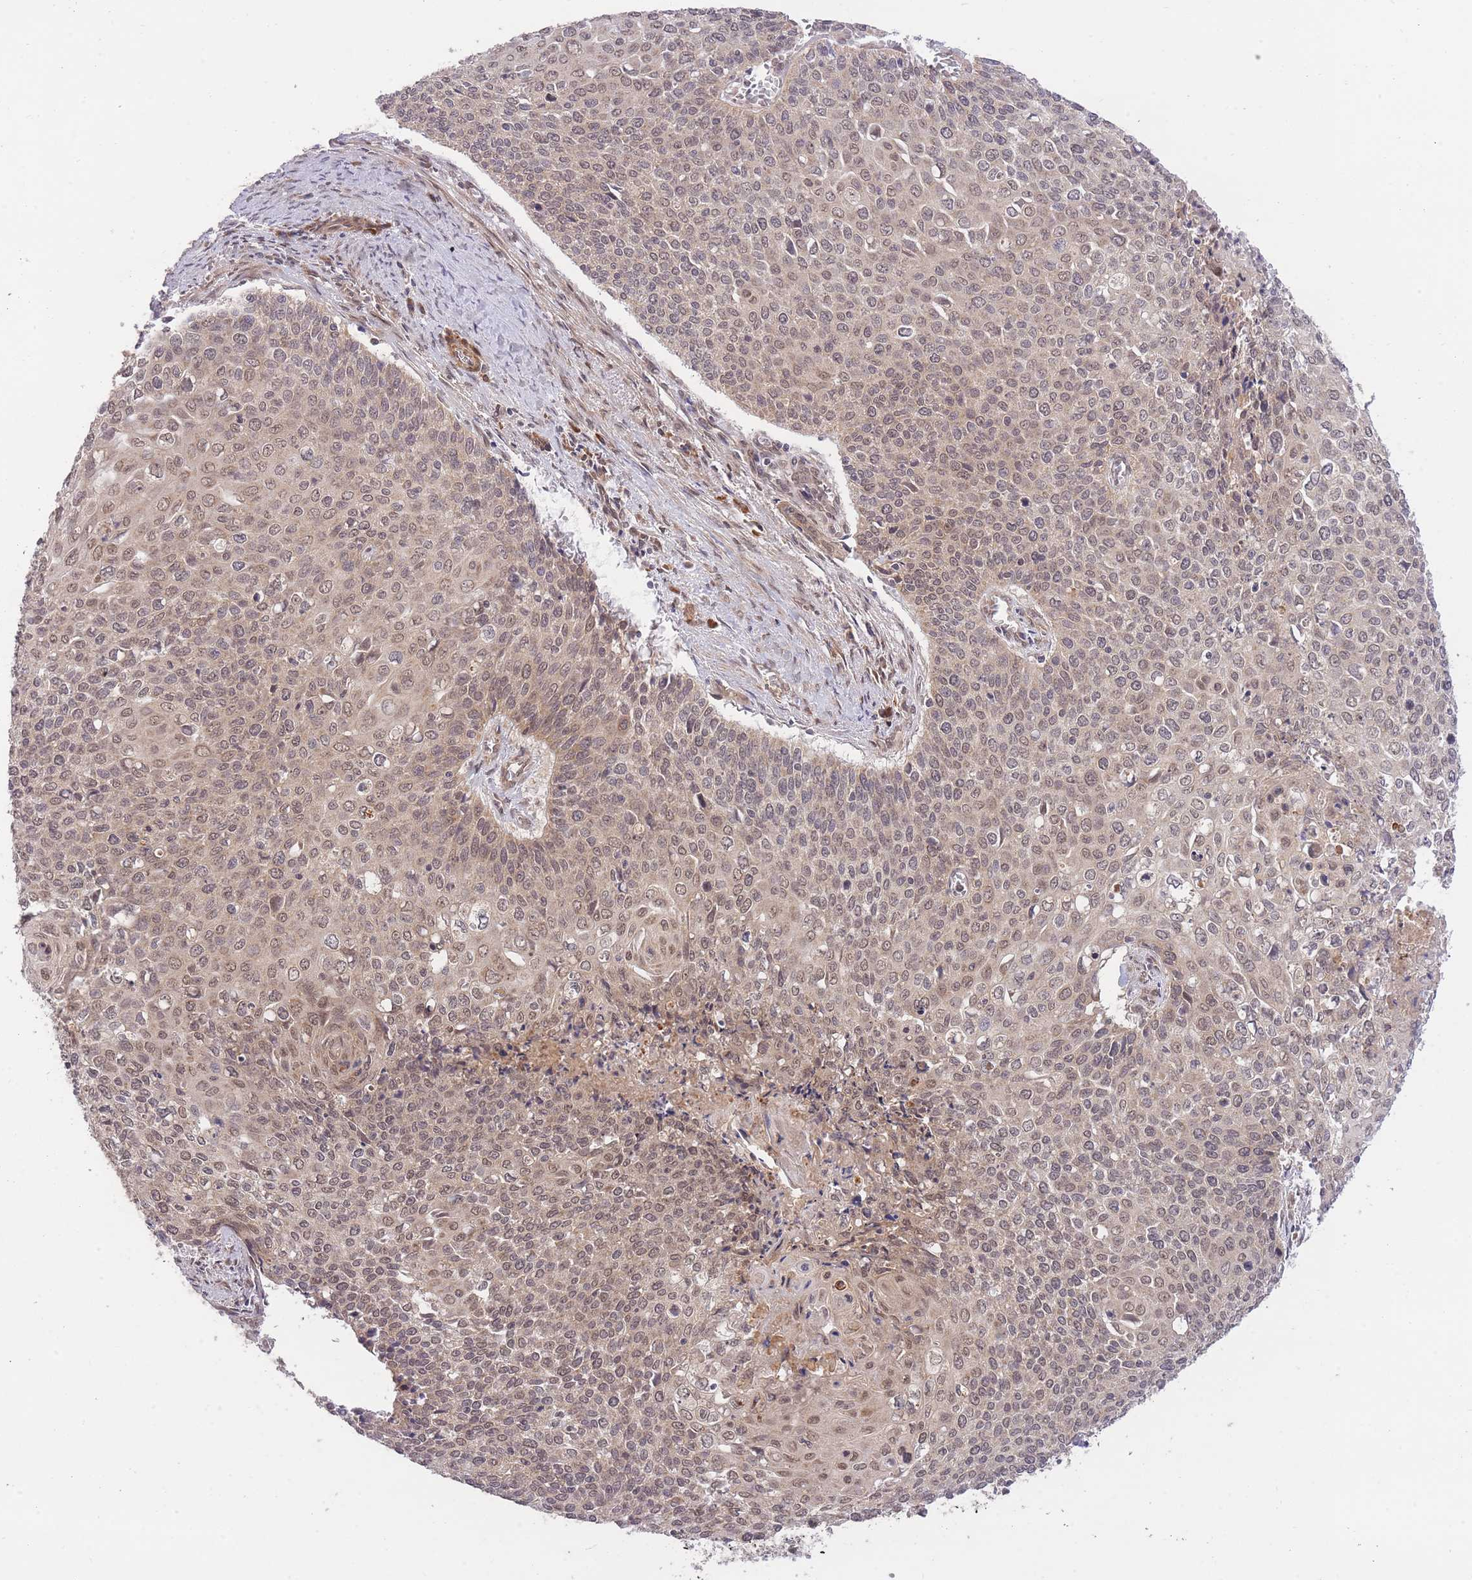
{"staining": {"intensity": "moderate", "quantity": ">75%", "location": "nuclear"}, "tissue": "cervical cancer", "cell_type": "Tumor cells", "image_type": "cancer", "snomed": [{"axis": "morphology", "description": "Squamous cell carcinoma, NOS"}, {"axis": "topography", "description": "Cervix"}], "caption": "Cervical cancer was stained to show a protein in brown. There is medium levels of moderate nuclear positivity in approximately >75% of tumor cells. Using DAB (3,3'-diaminobenzidine) (brown) and hematoxylin (blue) stains, captured at high magnification using brightfield microscopy.", "gene": "ELOA2", "patient": {"sex": "female", "age": 39}}